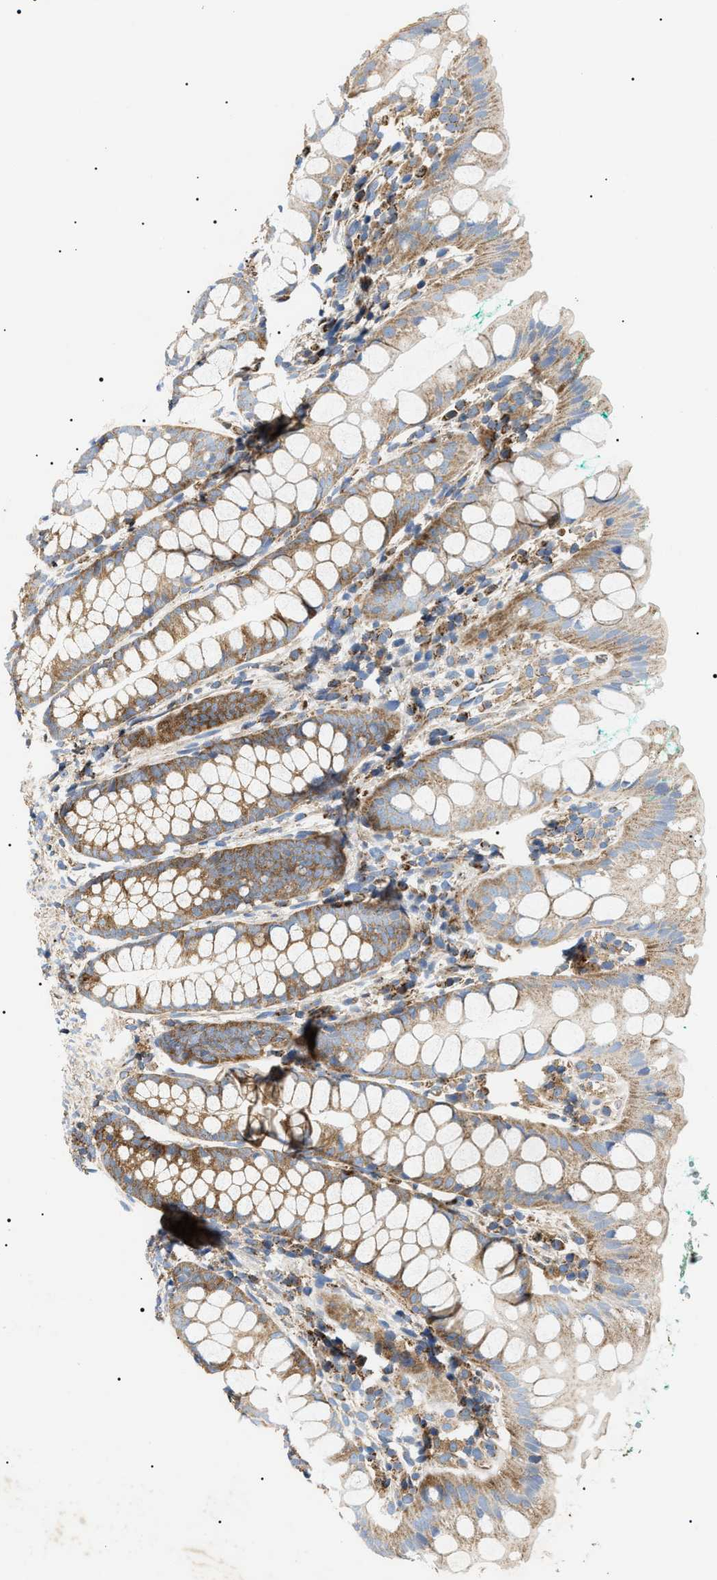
{"staining": {"intensity": "moderate", "quantity": ">75%", "location": "cytoplasmic/membranous"}, "tissue": "rectum", "cell_type": "Glandular cells", "image_type": "normal", "snomed": [{"axis": "morphology", "description": "Normal tissue, NOS"}, {"axis": "topography", "description": "Rectum"}], "caption": "Protein staining by immunohistochemistry (IHC) shows moderate cytoplasmic/membranous staining in approximately >75% of glandular cells in benign rectum.", "gene": "OXSM", "patient": {"sex": "female", "age": 65}}